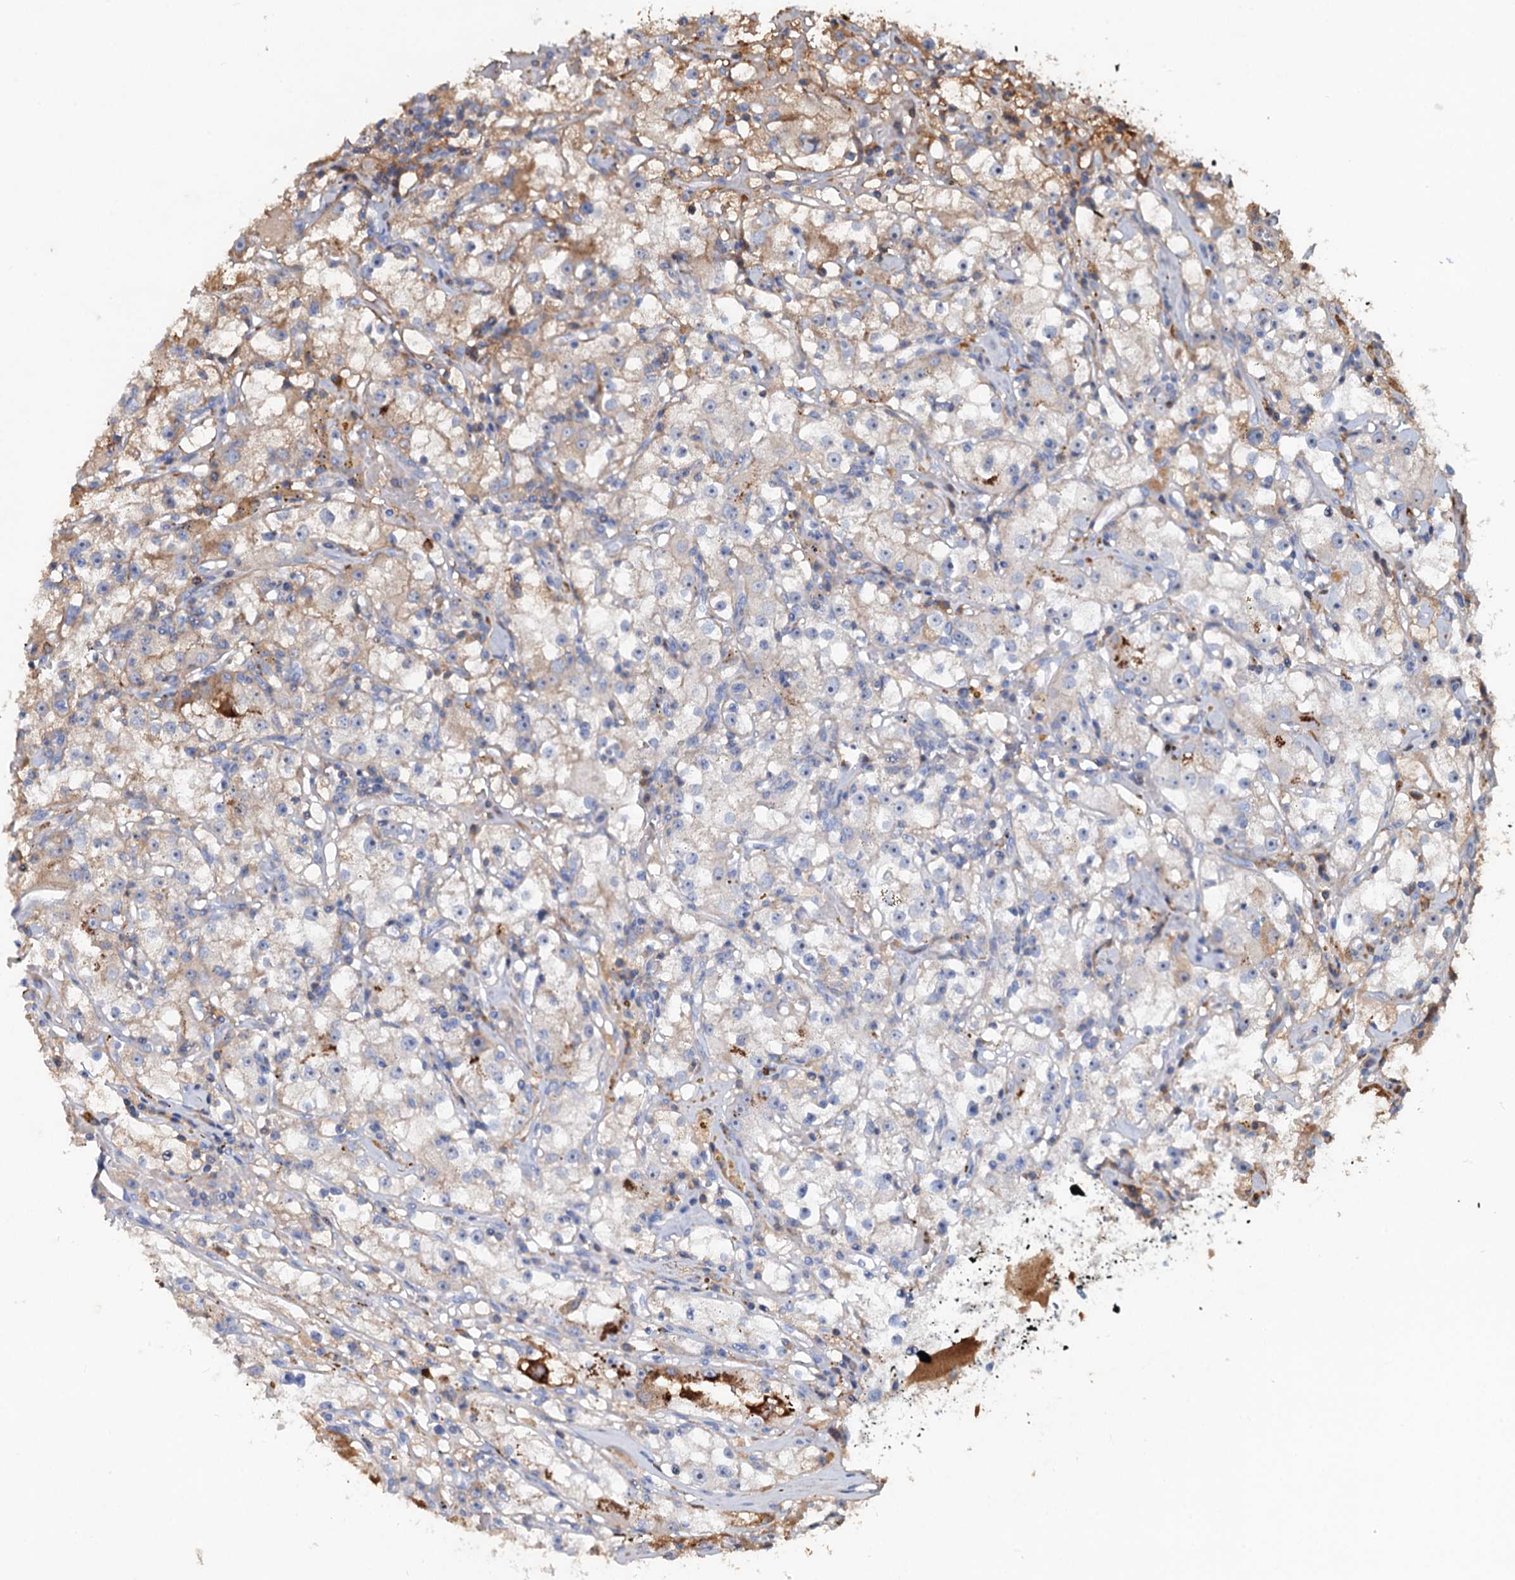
{"staining": {"intensity": "weak", "quantity": "<25%", "location": "cytoplasmic/membranous"}, "tissue": "renal cancer", "cell_type": "Tumor cells", "image_type": "cancer", "snomed": [{"axis": "morphology", "description": "Adenocarcinoma, NOS"}, {"axis": "topography", "description": "Kidney"}], "caption": "Tumor cells show no significant expression in adenocarcinoma (renal). (Immunohistochemistry, brightfield microscopy, high magnification).", "gene": "CHRD", "patient": {"sex": "male", "age": 56}}